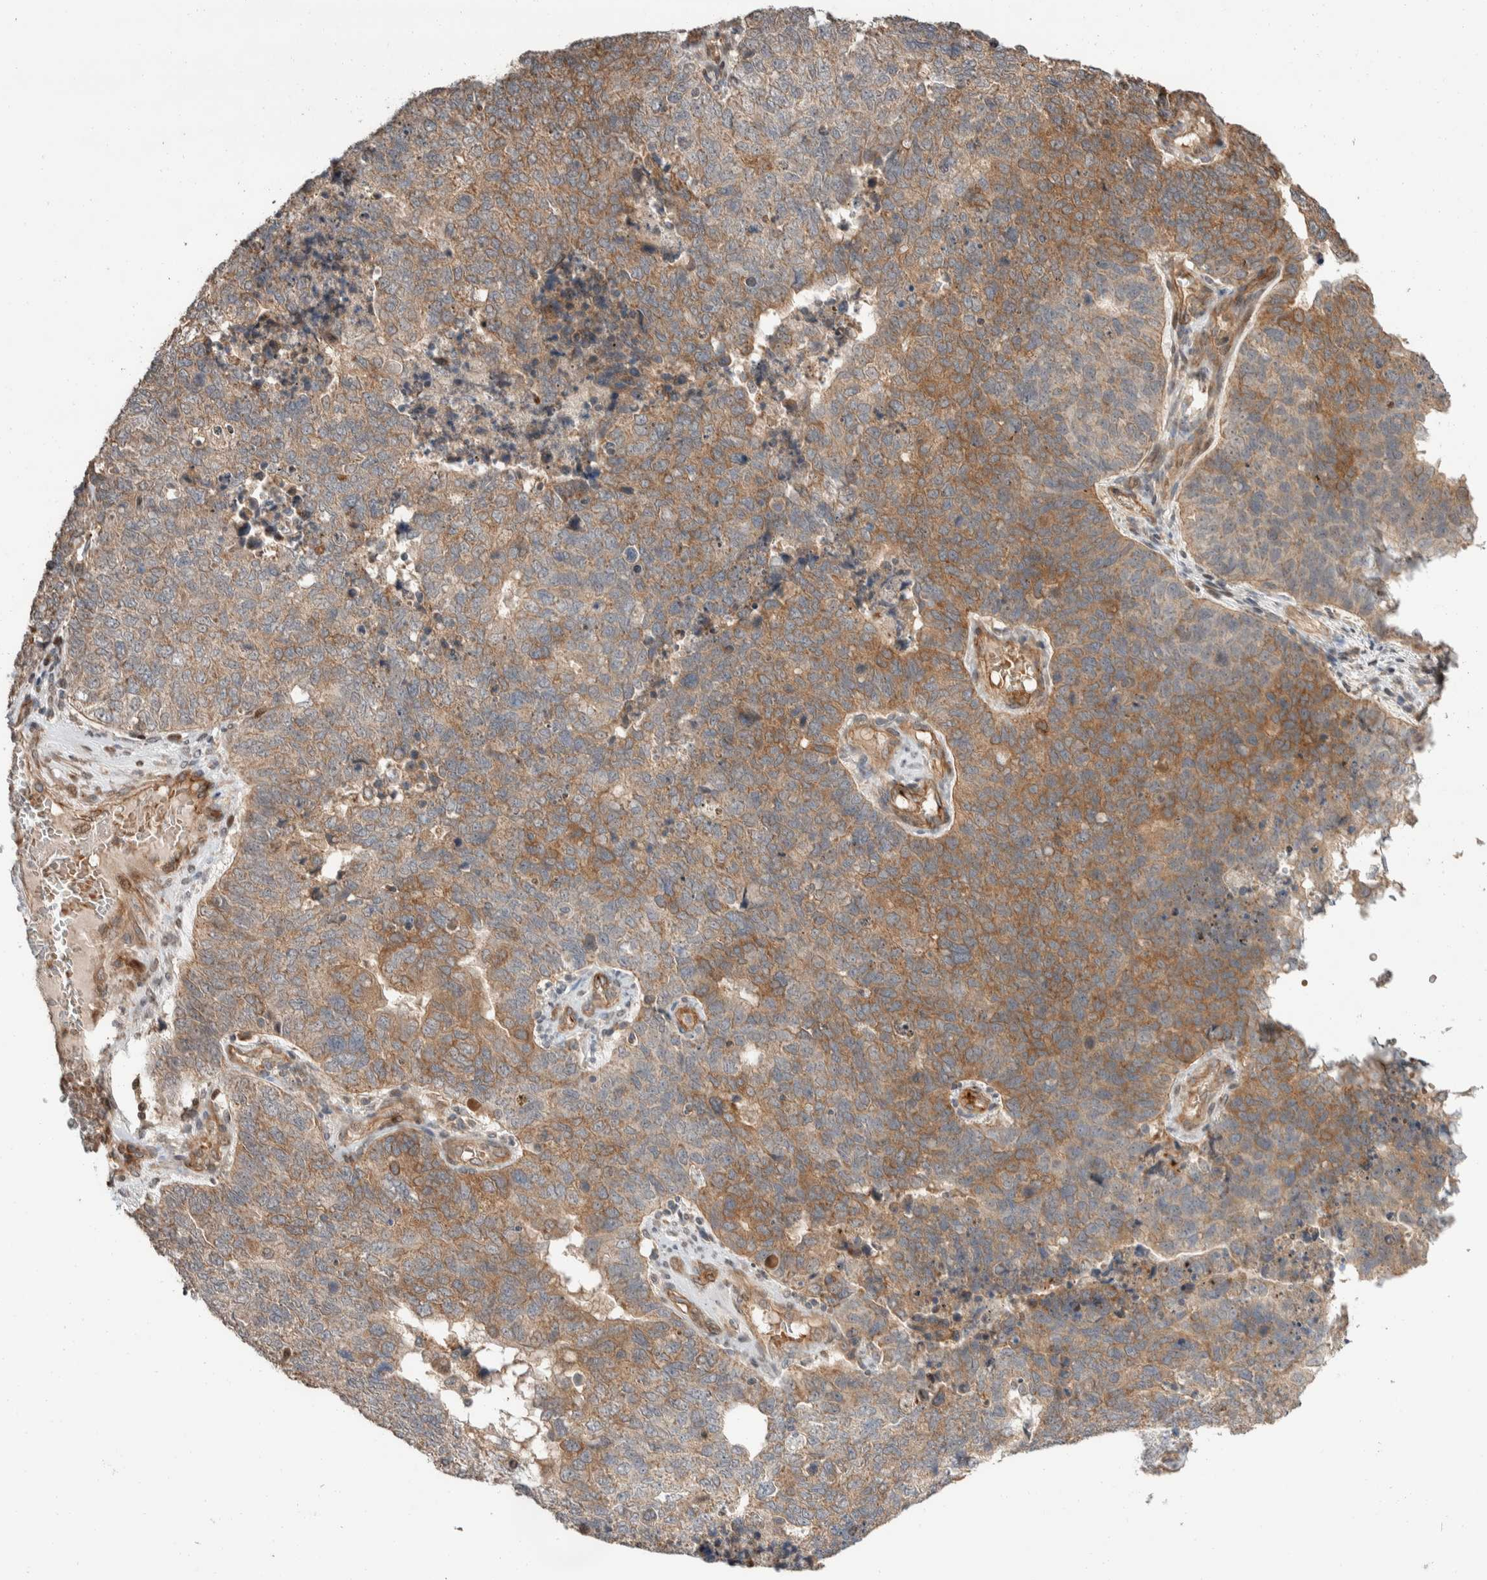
{"staining": {"intensity": "moderate", "quantity": ">75%", "location": "cytoplasmic/membranous"}, "tissue": "cervical cancer", "cell_type": "Tumor cells", "image_type": "cancer", "snomed": [{"axis": "morphology", "description": "Squamous cell carcinoma, NOS"}, {"axis": "topography", "description": "Cervix"}], "caption": "There is medium levels of moderate cytoplasmic/membranous expression in tumor cells of cervical cancer, as demonstrated by immunohistochemical staining (brown color).", "gene": "ERC1", "patient": {"sex": "female", "age": 63}}